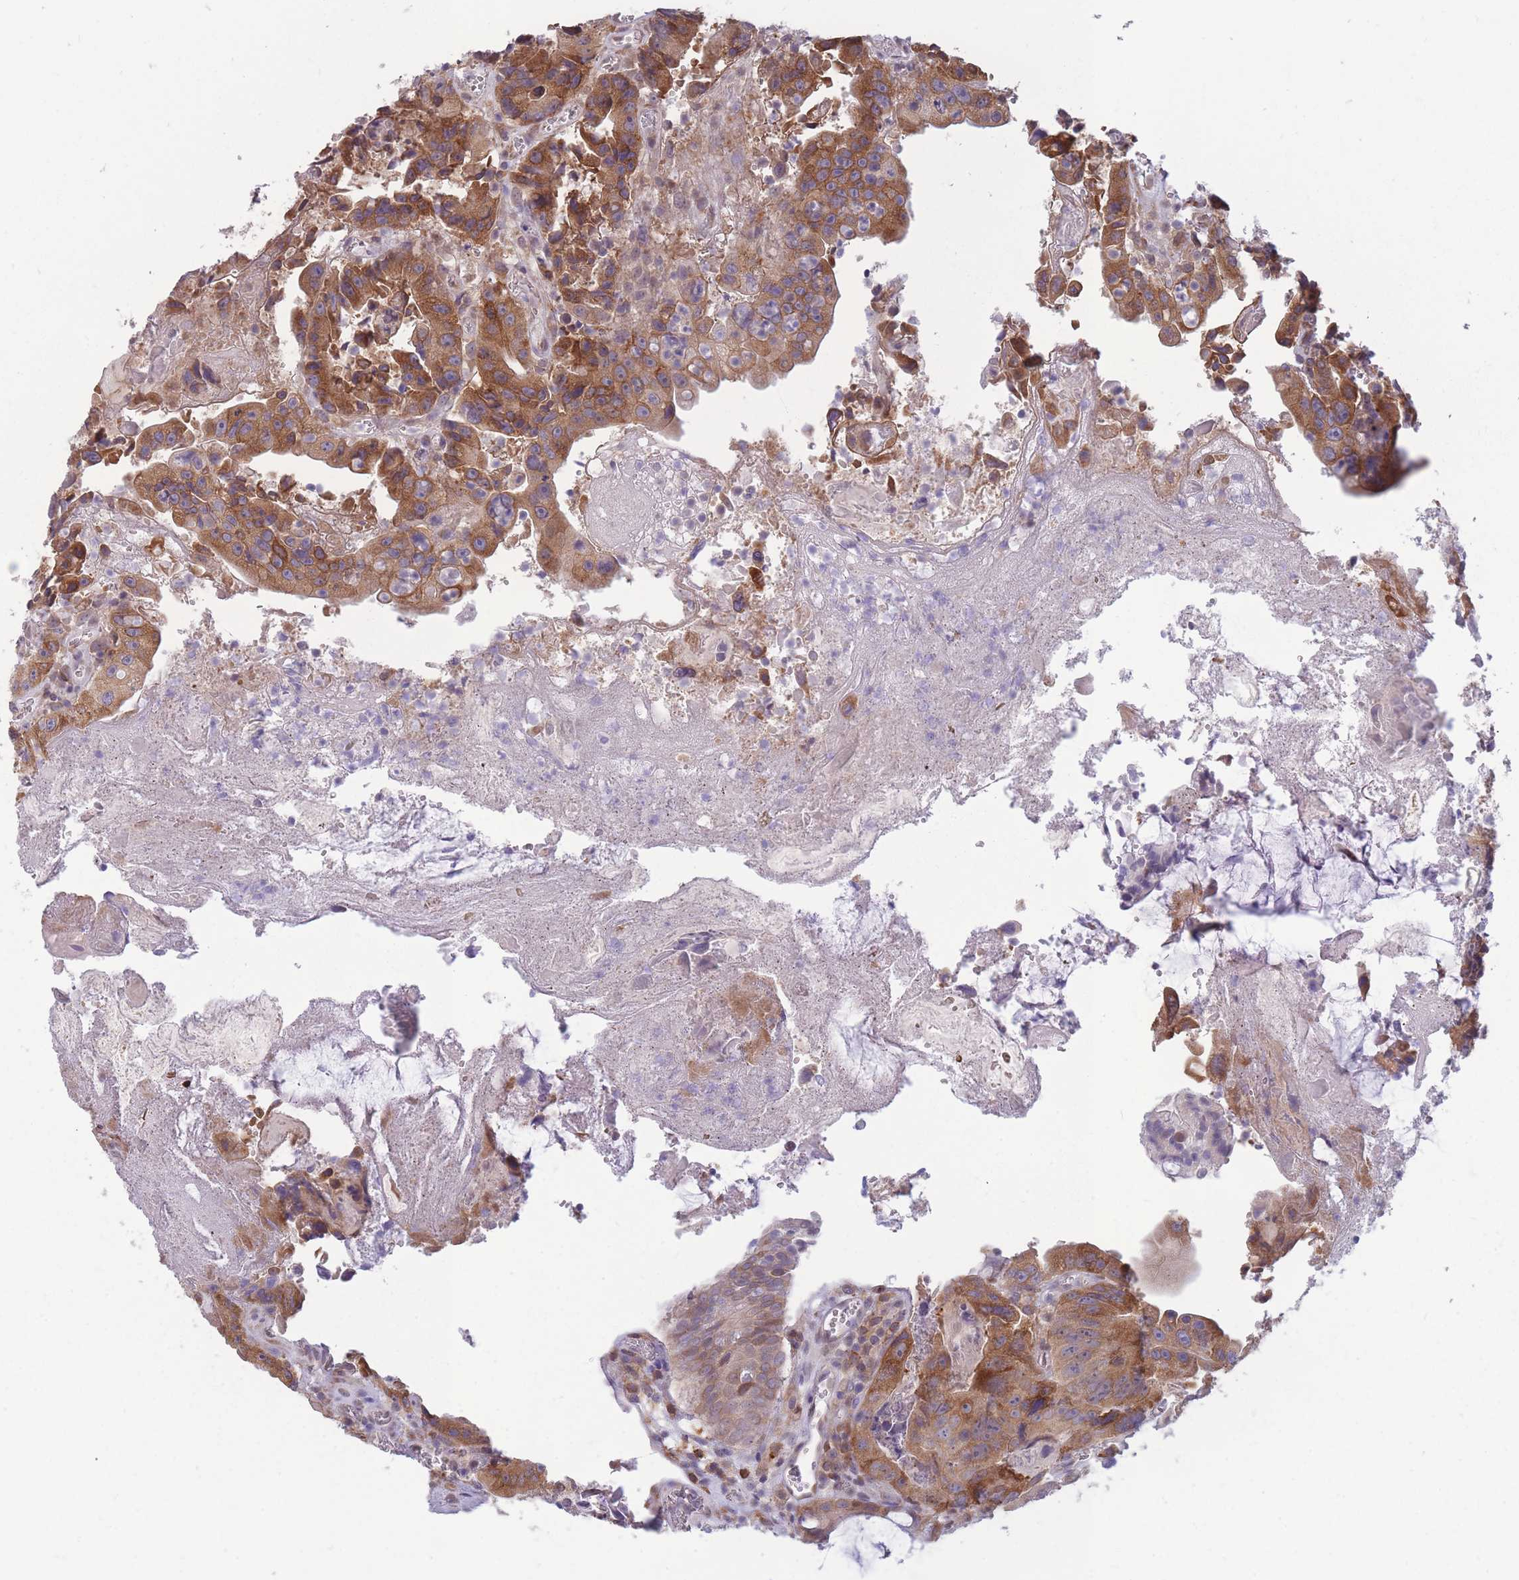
{"staining": {"intensity": "moderate", "quantity": ">75%", "location": "cytoplasmic/membranous"}, "tissue": "colorectal cancer", "cell_type": "Tumor cells", "image_type": "cancer", "snomed": [{"axis": "morphology", "description": "Adenocarcinoma, NOS"}, {"axis": "topography", "description": "Colon"}], "caption": "DAB (3,3'-diaminobenzidine) immunohistochemical staining of colorectal cancer exhibits moderate cytoplasmic/membranous protein expression in approximately >75% of tumor cells. Nuclei are stained in blue.", "gene": "TMEM121", "patient": {"sex": "female", "age": 86}}